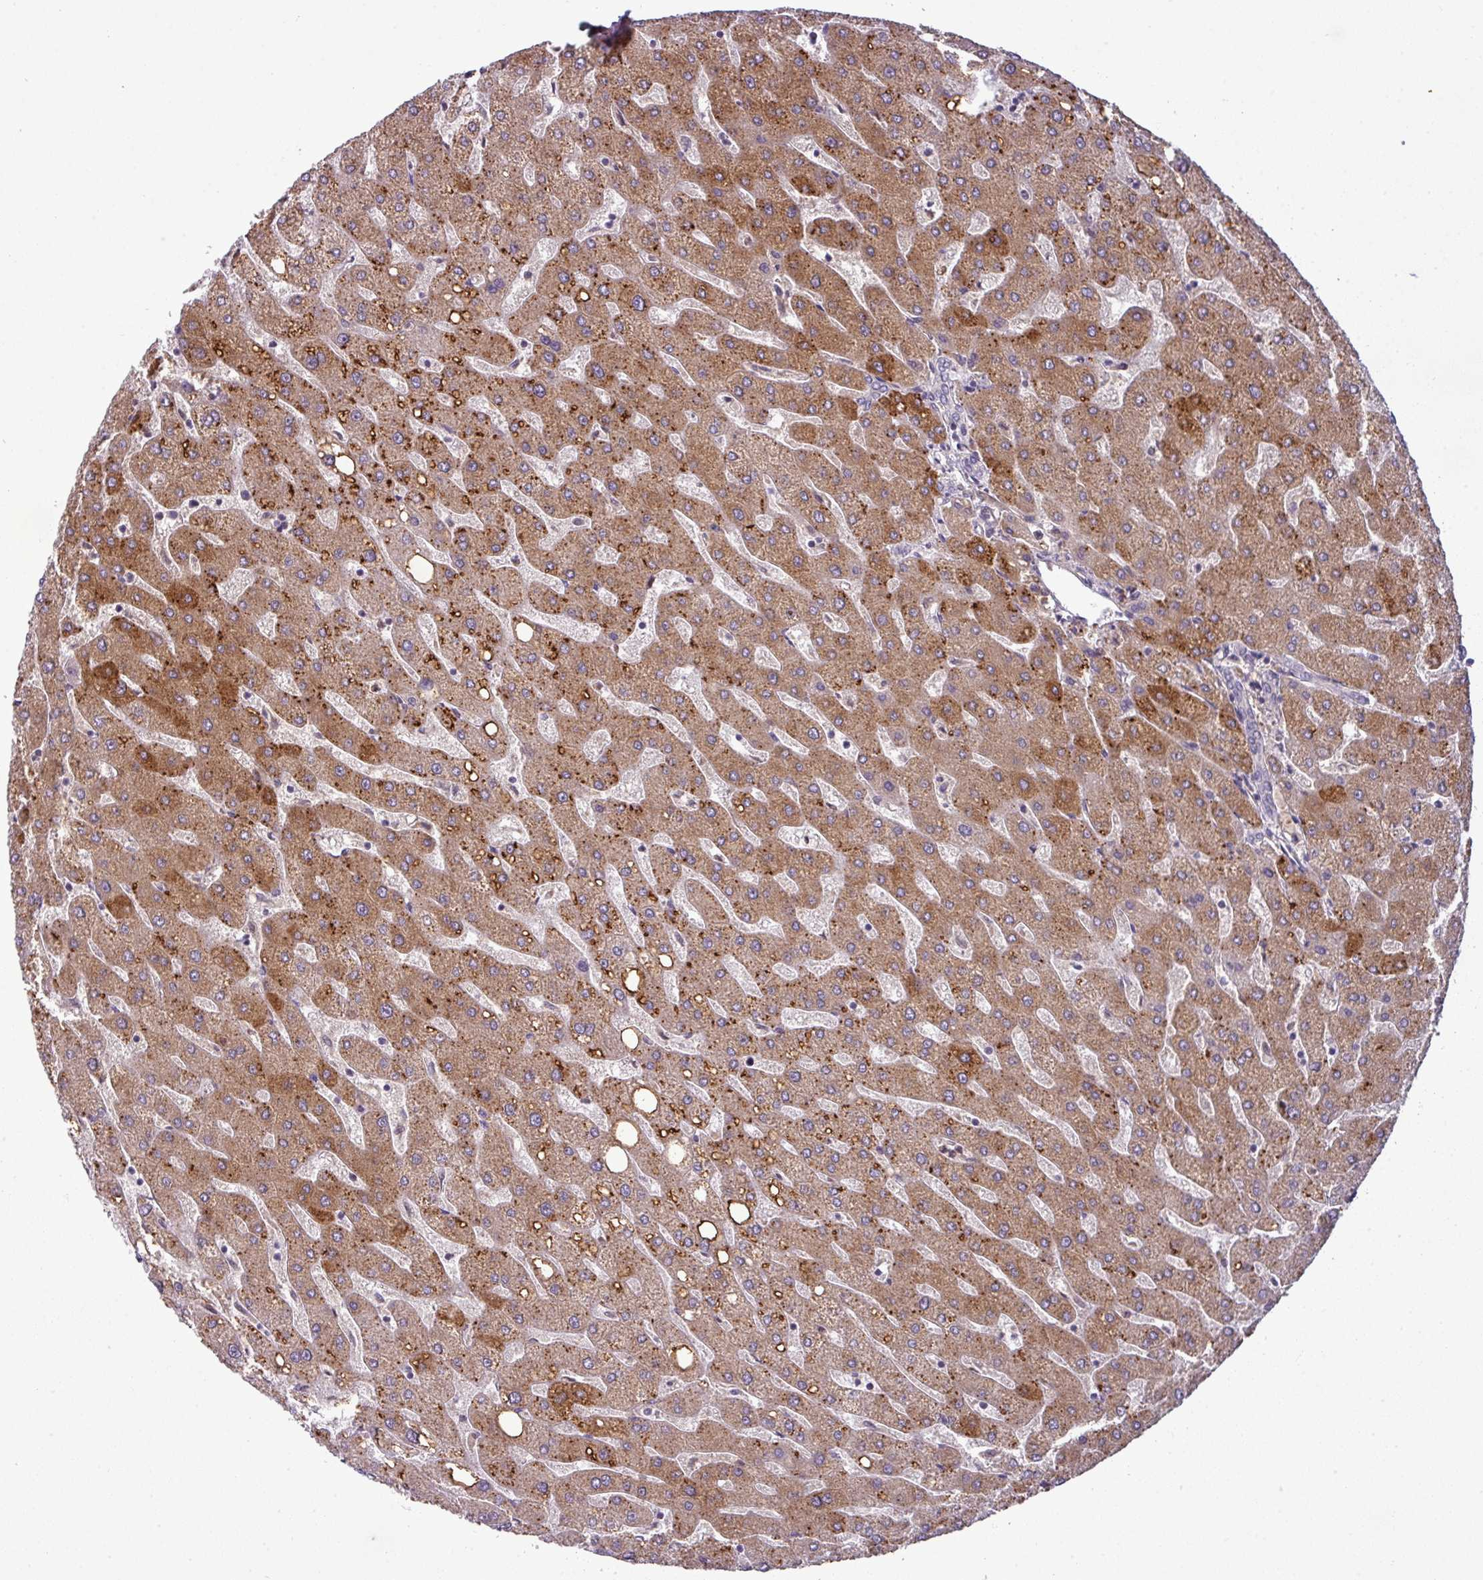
{"staining": {"intensity": "negative", "quantity": "none", "location": "none"}, "tissue": "liver", "cell_type": "Cholangiocytes", "image_type": "normal", "snomed": [{"axis": "morphology", "description": "Normal tissue, NOS"}, {"axis": "topography", "description": "Liver"}], "caption": "An IHC histopathology image of benign liver is shown. There is no staining in cholangiocytes of liver.", "gene": "ZNF35", "patient": {"sex": "male", "age": 67}}